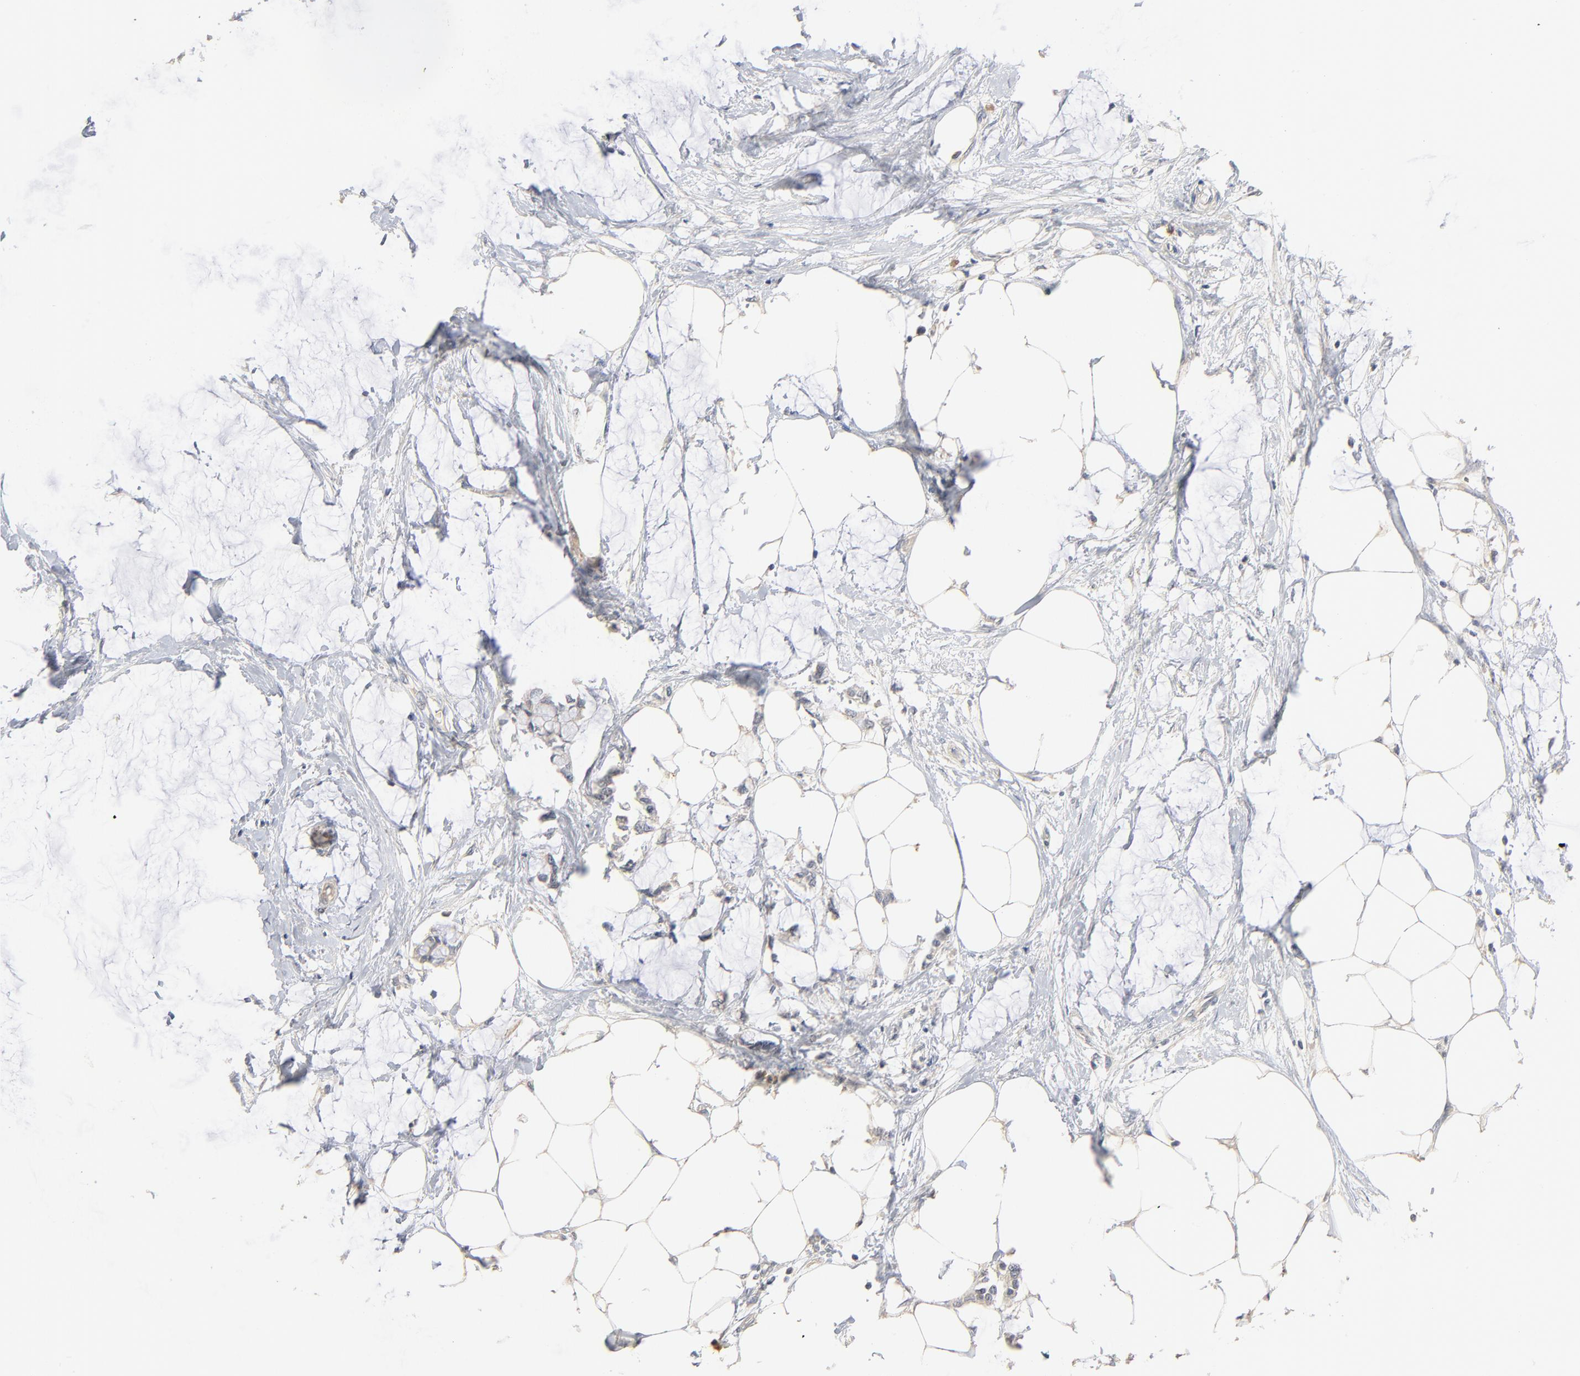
{"staining": {"intensity": "negative", "quantity": "none", "location": "none"}, "tissue": "colorectal cancer", "cell_type": "Tumor cells", "image_type": "cancer", "snomed": [{"axis": "morphology", "description": "Normal tissue, NOS"}, {"axis": "morphology", "description": "Adenocarcinoma, NOS"}, {"axis": "topography", "description": "Colon"}, {"axis": "topography", "description": "Peripheral nerve tissue"}], "caption": "The micrograph demonstrates no significant positivity in tumor cells of colorectal cancer (adenocarcinoma).", "gene": "ZDHHC8", "patient": {"sex": "male", "age": 14}}